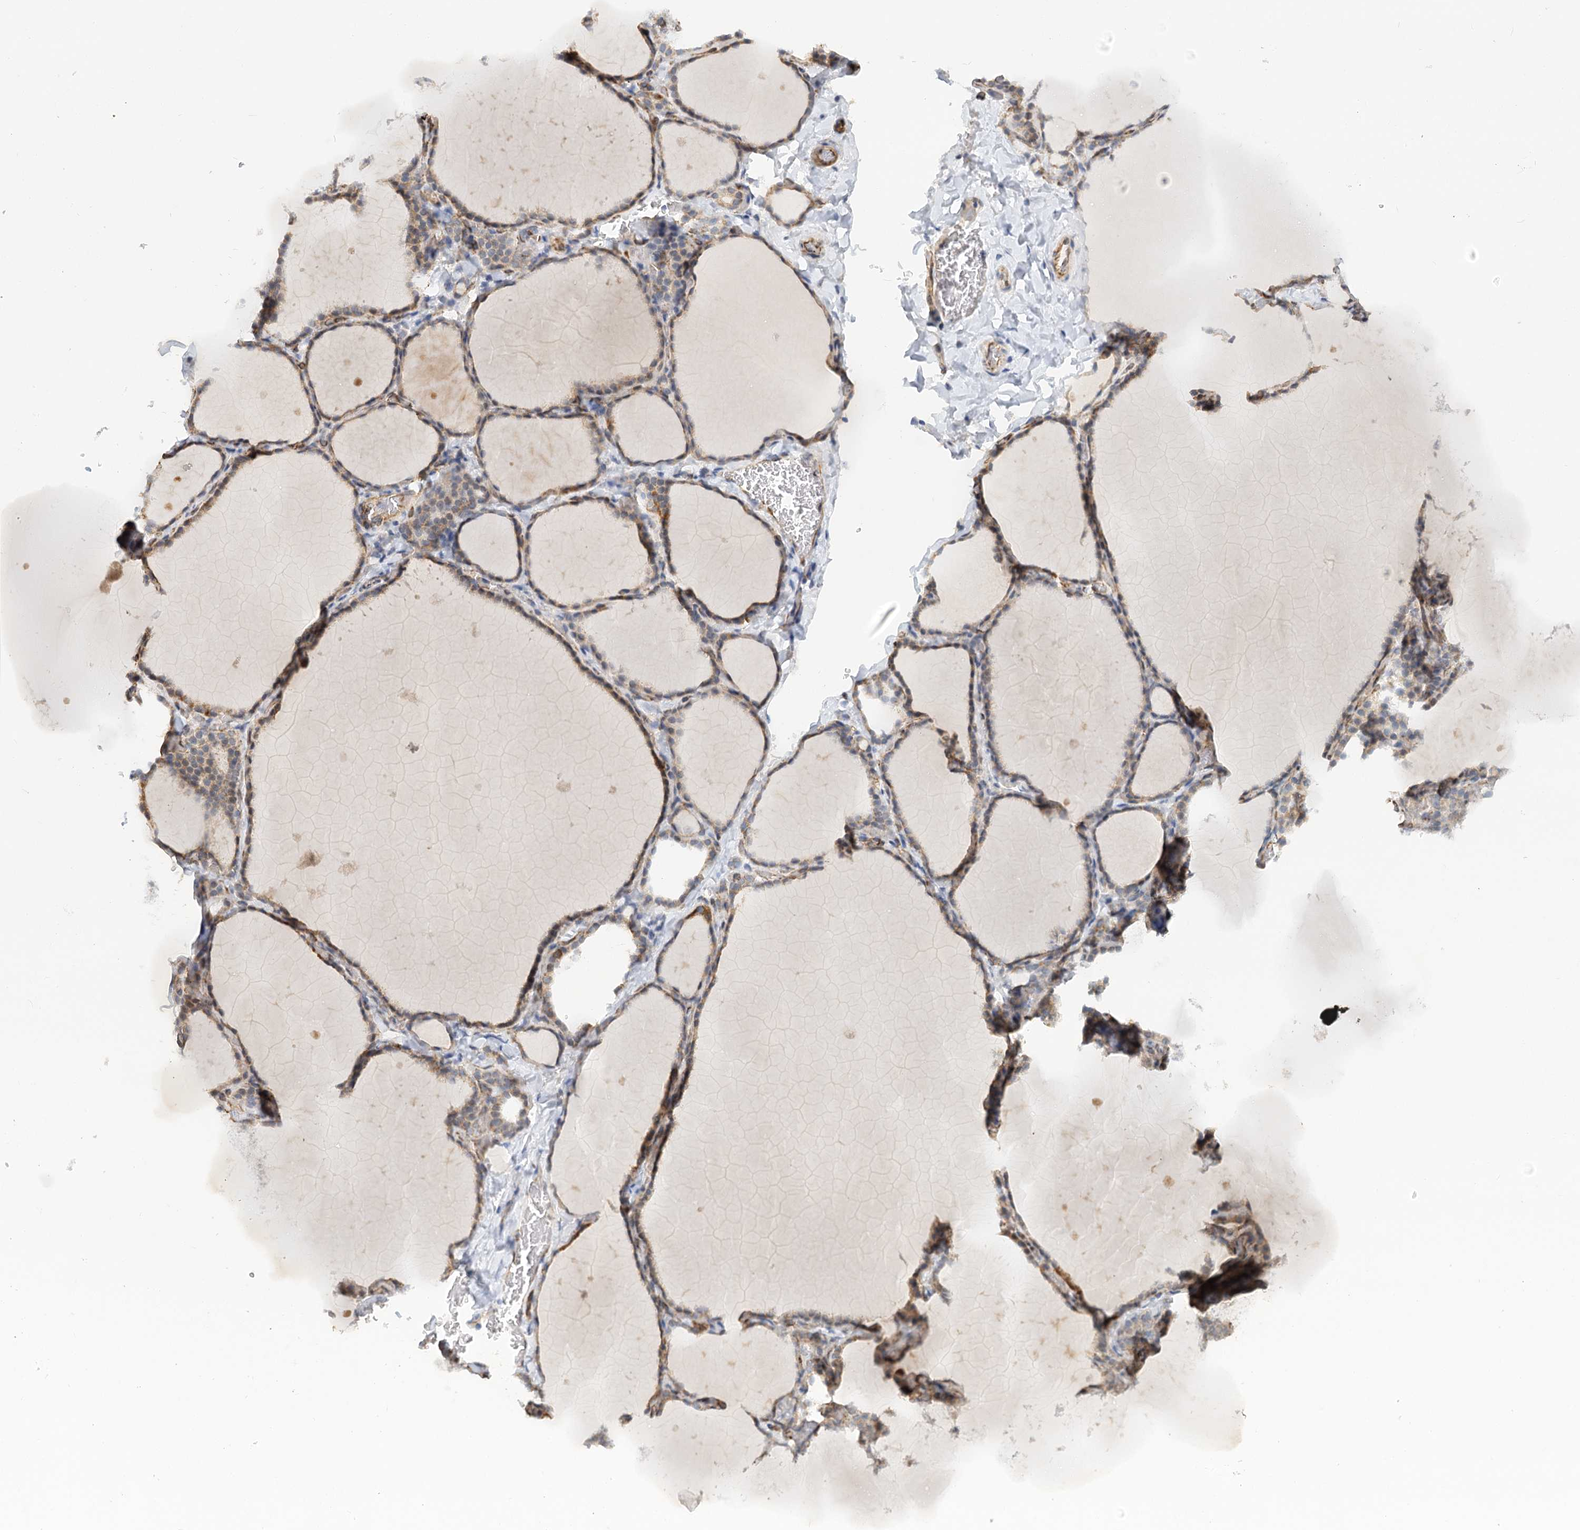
{"staining": {"intensity": "moderate", "quantity": "25%-75%", "location": "cytoplasmic/membranous"}, "tissue": "thyroid gland", "cell_type": "Glandular cells", "image_type": "normal", "snomed": [{"axis": "morphology", "description": "Normal tissue, NOS"}, {"axis": "topography", "description": "Thyroid gland"}], "caption": "Normal thyroid gland displays moderate cytoplasmic/membranous expression in approximately 25%-75% of glandular cells, visualized by immunohistochemistry. (DAB = brown stain, brightfield microscopy at high magnification).", "gene": "NELL2", "patient": {"sex": "female", "age": 22}}